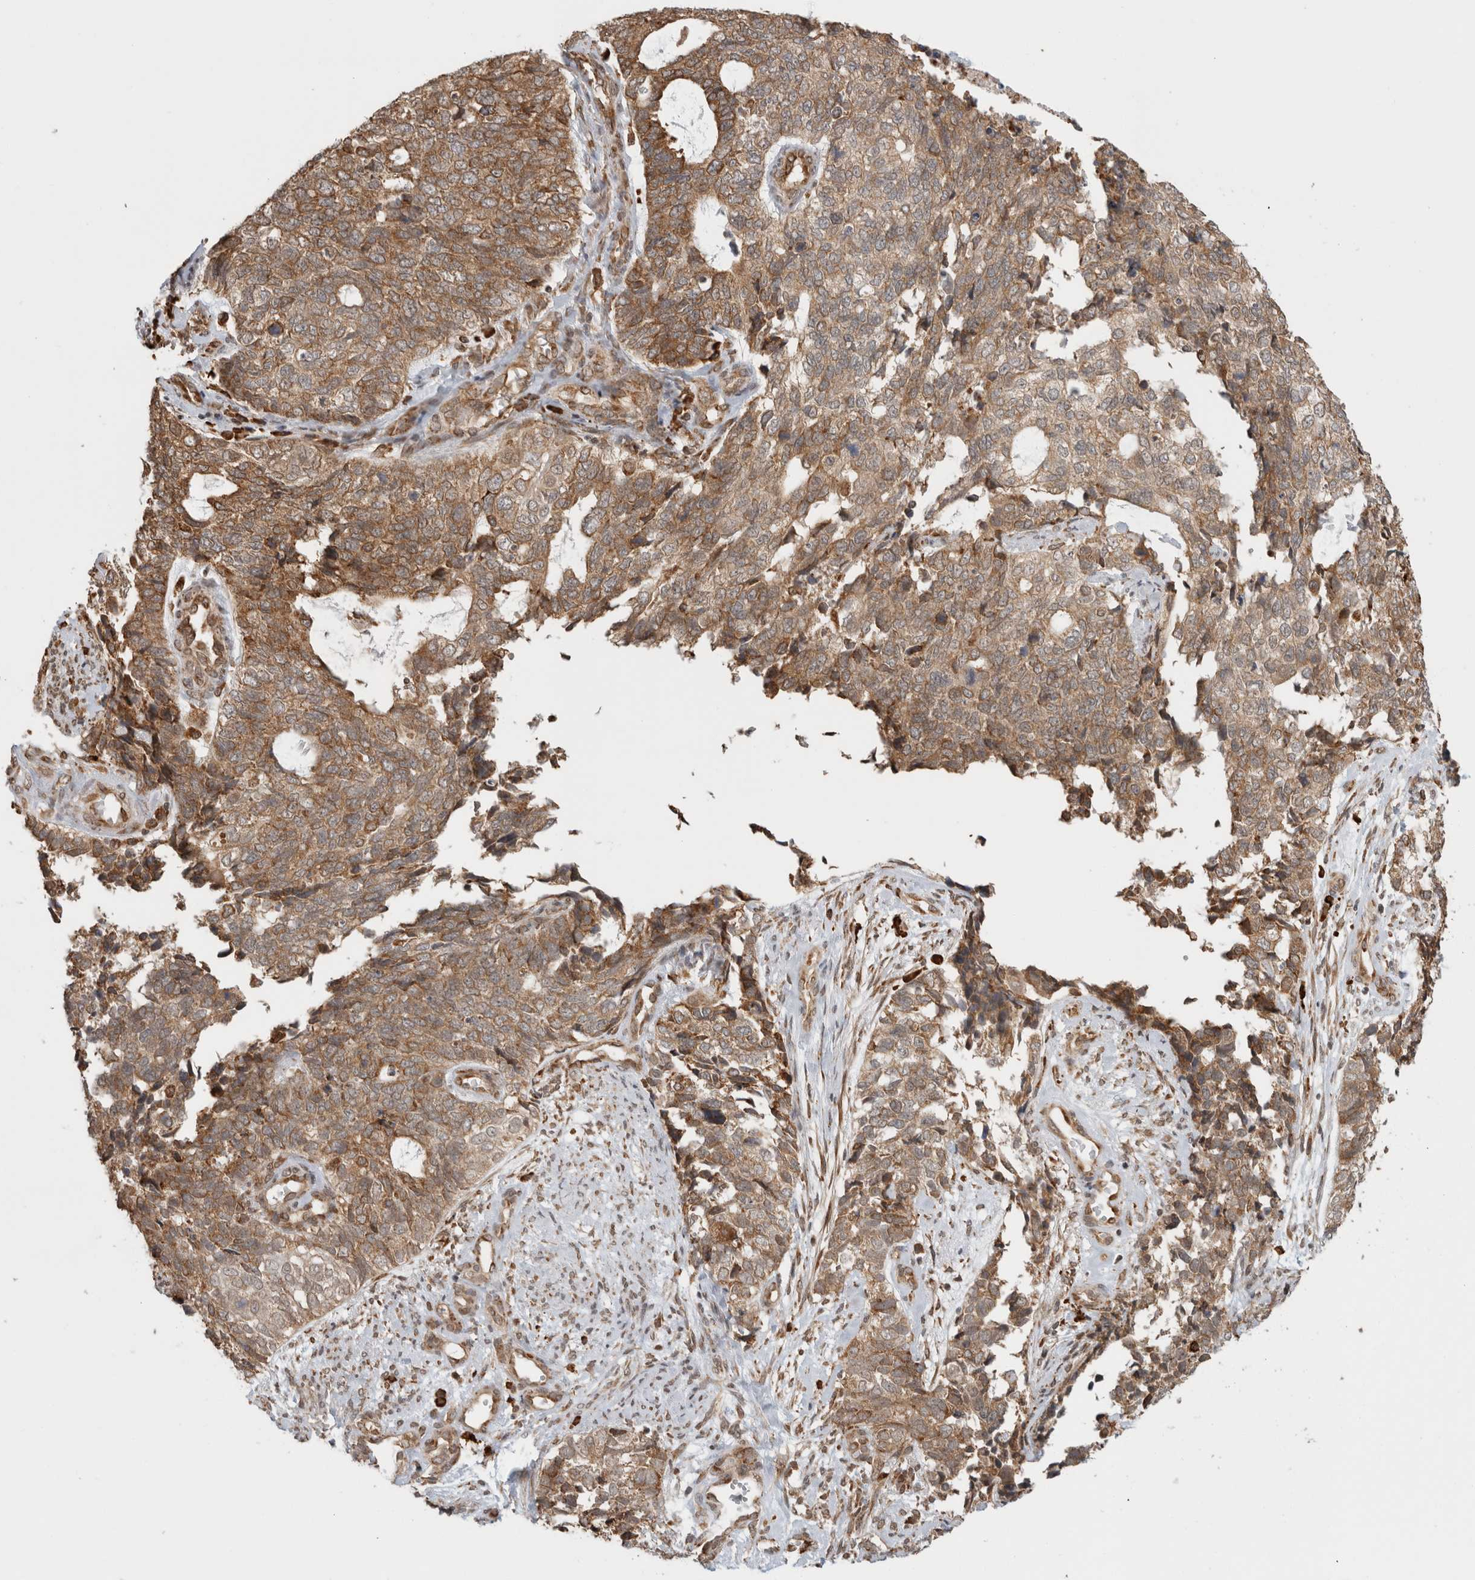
{"staining": {"intensity": "moderate", "quantity": ">75%", "location": "cytoplasmic/membranous"}, "tissue": "cervical cancer", "cell_type": "Tumor cells", "image_type": "cancer", "snomed": [{"axis": "morphology", "description": "Squamous cell carcinoma, NOS"}, {"axis": "topography", "description": "Cervix"}], "caption": "Human squamous cell carcinoma (cervical) stained with a brown dye reveals moderate cytoplasmic/membranous positive expression in approximately >75% of tumor cells.", "gene": "MS4A7", "patient": {"sex": "female", "age": 63}}